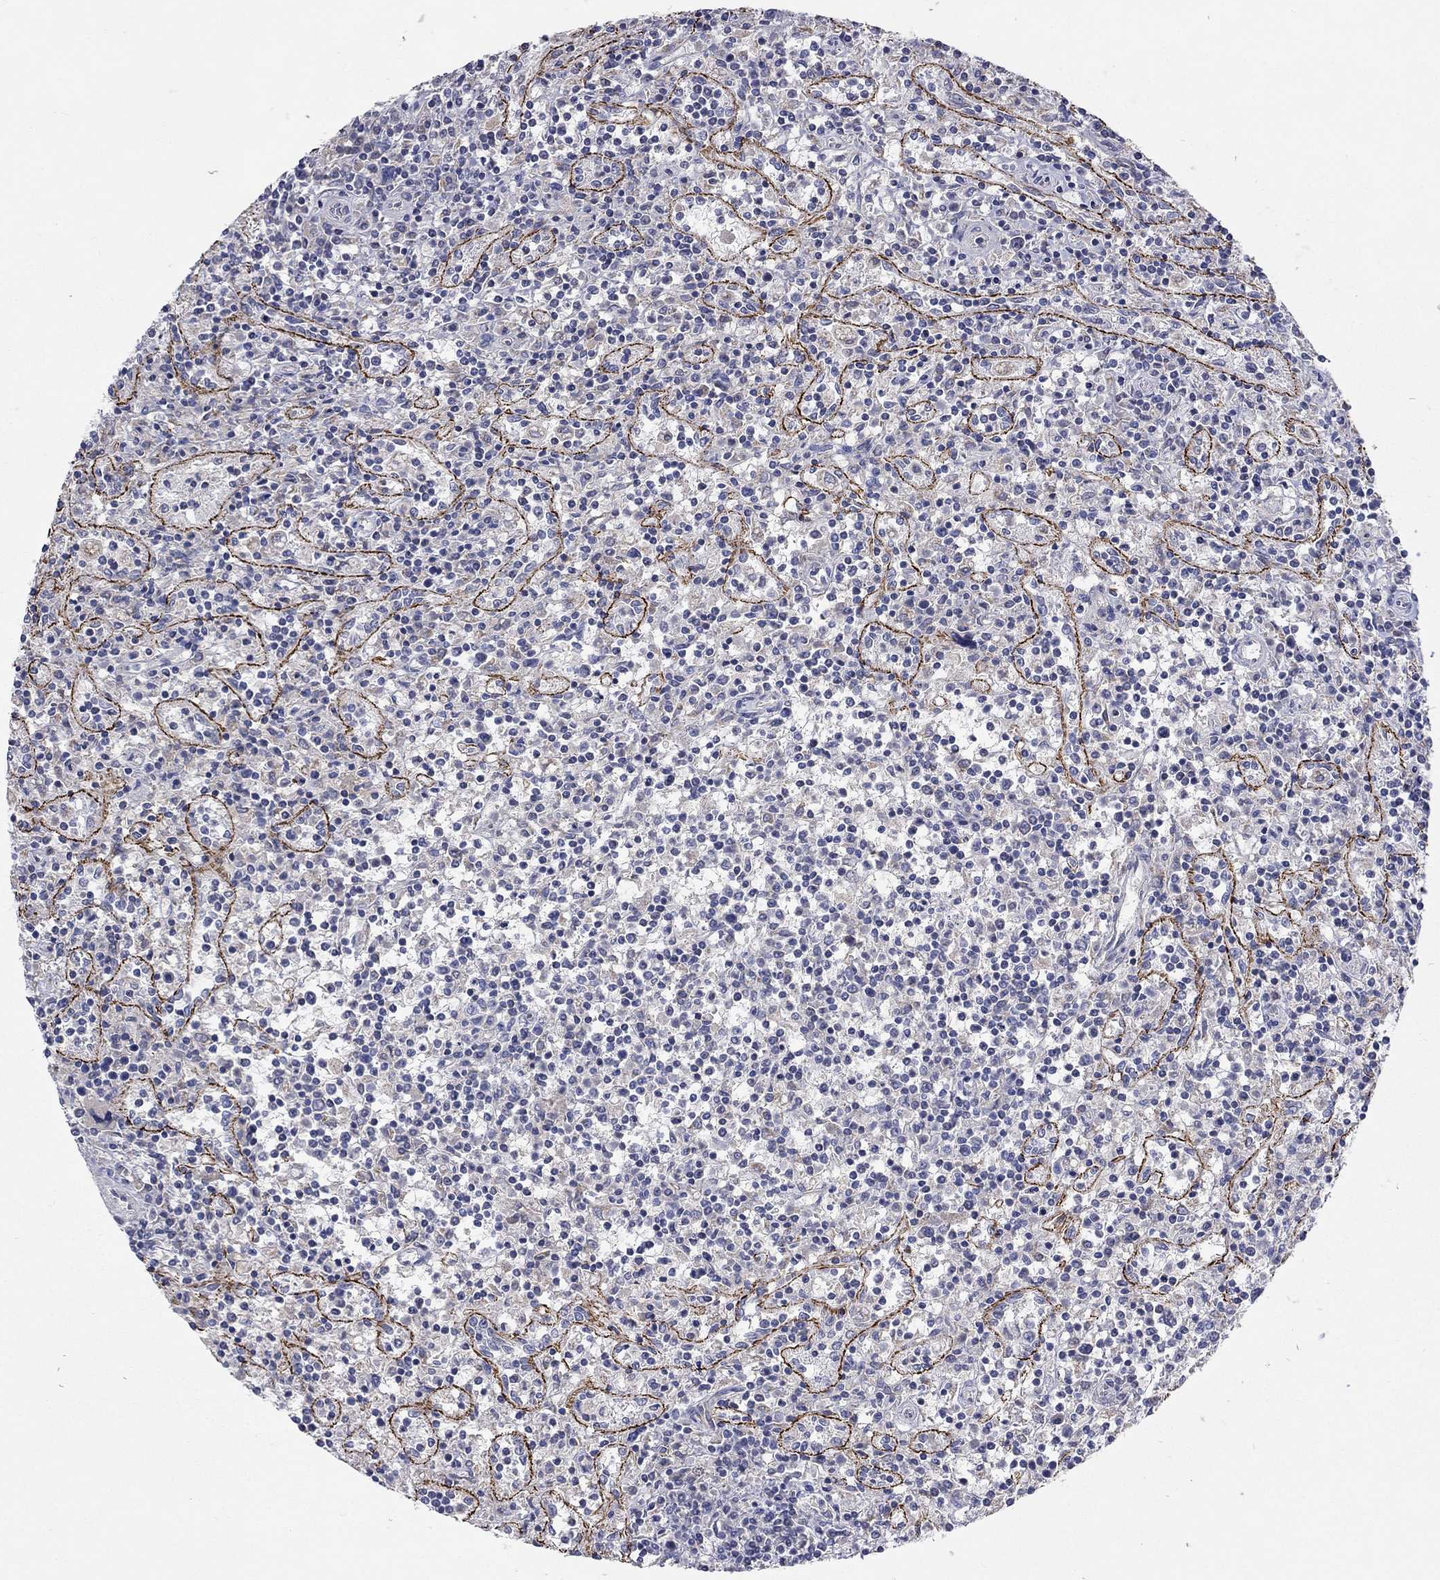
{"staining": {"intensity": "negative", "quantity": "none", "location": "none"}, "tissue": "lymphoma", "cell_type": "Tumor cells", "image_type": "cancer", "snomed": [{"axis": "morphology", "description": "Malignant lymphoma, non-Hodgkin's type, Low grade"}, {"axis": "topography", "description": "Spleen"}], "caption": "This is a histopathology image of immunohistochemistry staining of lymphoma, which shows no positivity in tumor cells. (DAB (3,3'-diaminobenzidine) immunohistochemistry (IHC) visualized using brightfield microscopy, high magnification).", "gene": "RCAN1", "patient": {"sex": "male", "age": 62}}